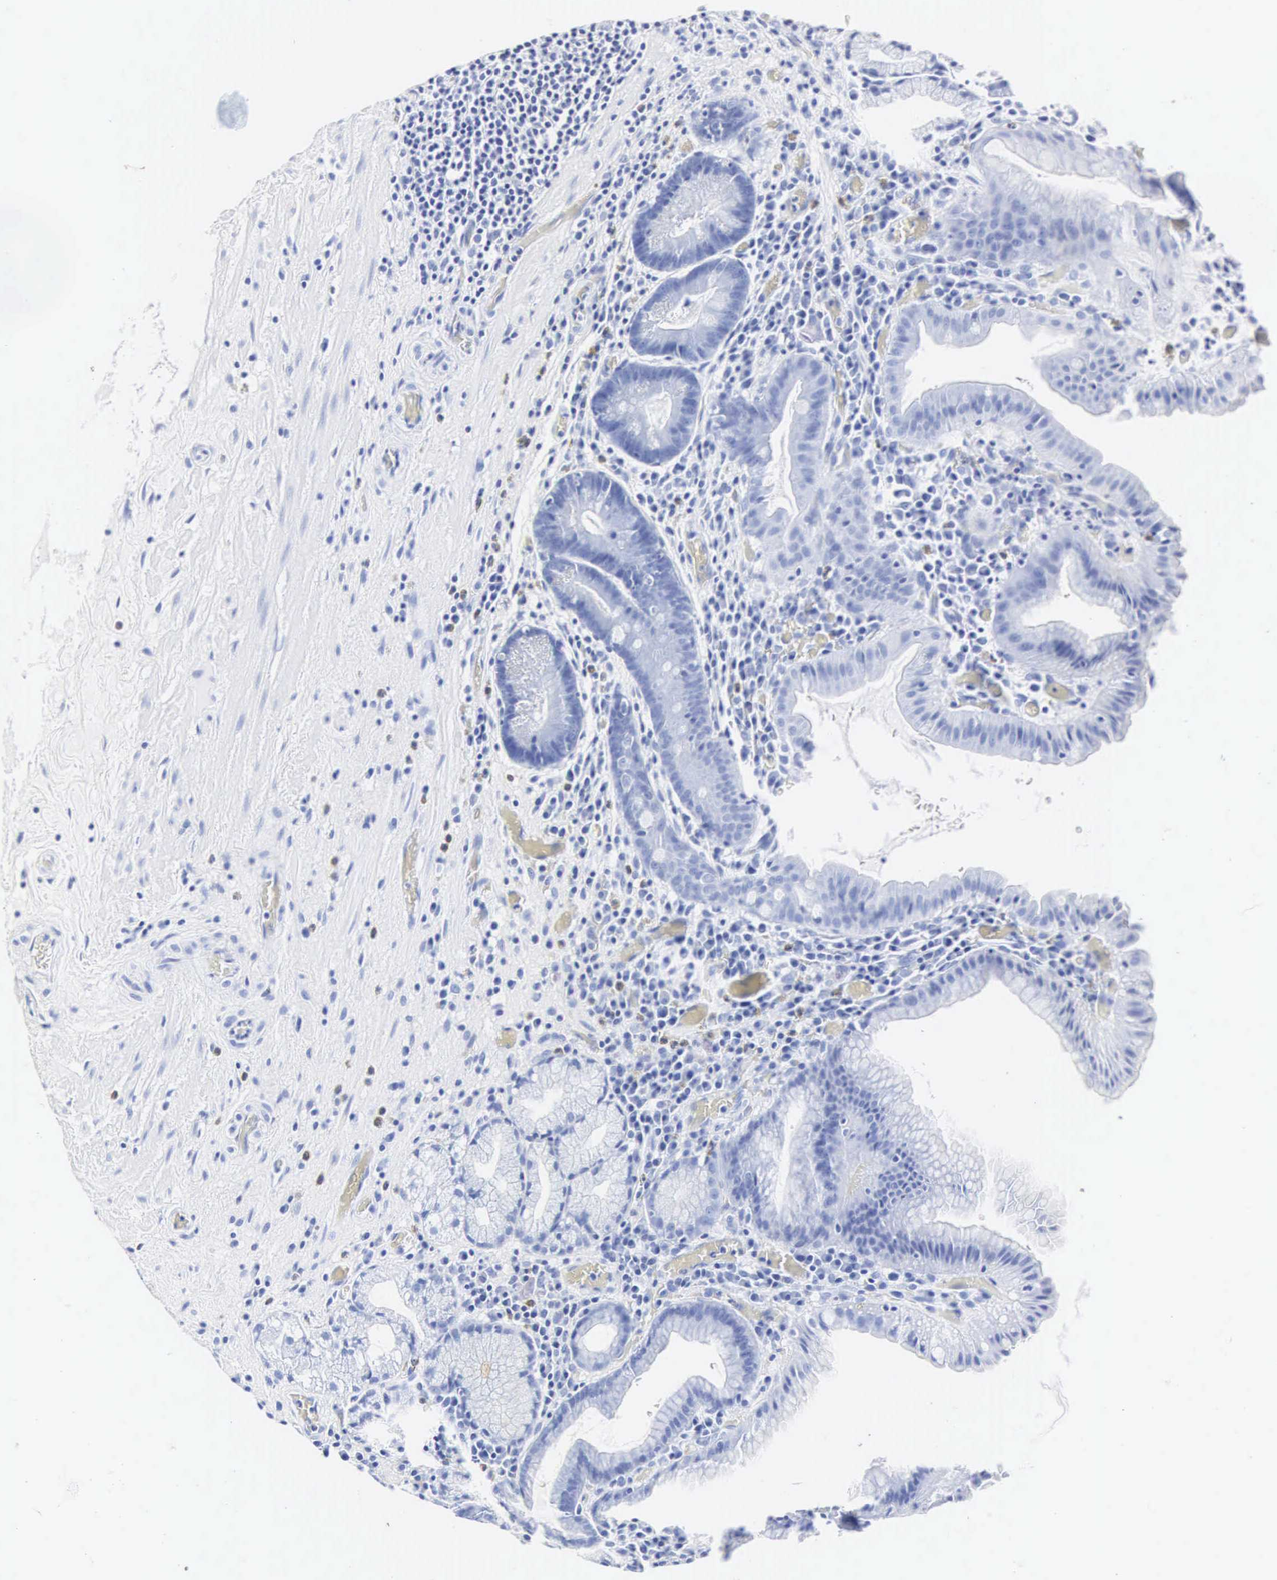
{"staining": {"intensity": "negative", "quantity": "none", "location": "none"}, "tissue": "stomach", "cell_type": "Glandular cells", "image_type": "normal", "snomed": [{"axis": "morphology", "description": "Normal tissue, NOS"}, {"axis": "topography", "description": "Stomach, lower"}, {"axis": "topography", "description": "Duodenum"}], "caption": "IHC of benign human stomach exhibits no expression in glandular cells. The staining is performed using DAB brown chromogen with nuclei counter-stained in using hematoxylin.", "gene": "INS", "patient": {"sex": "male", "age": 84}}